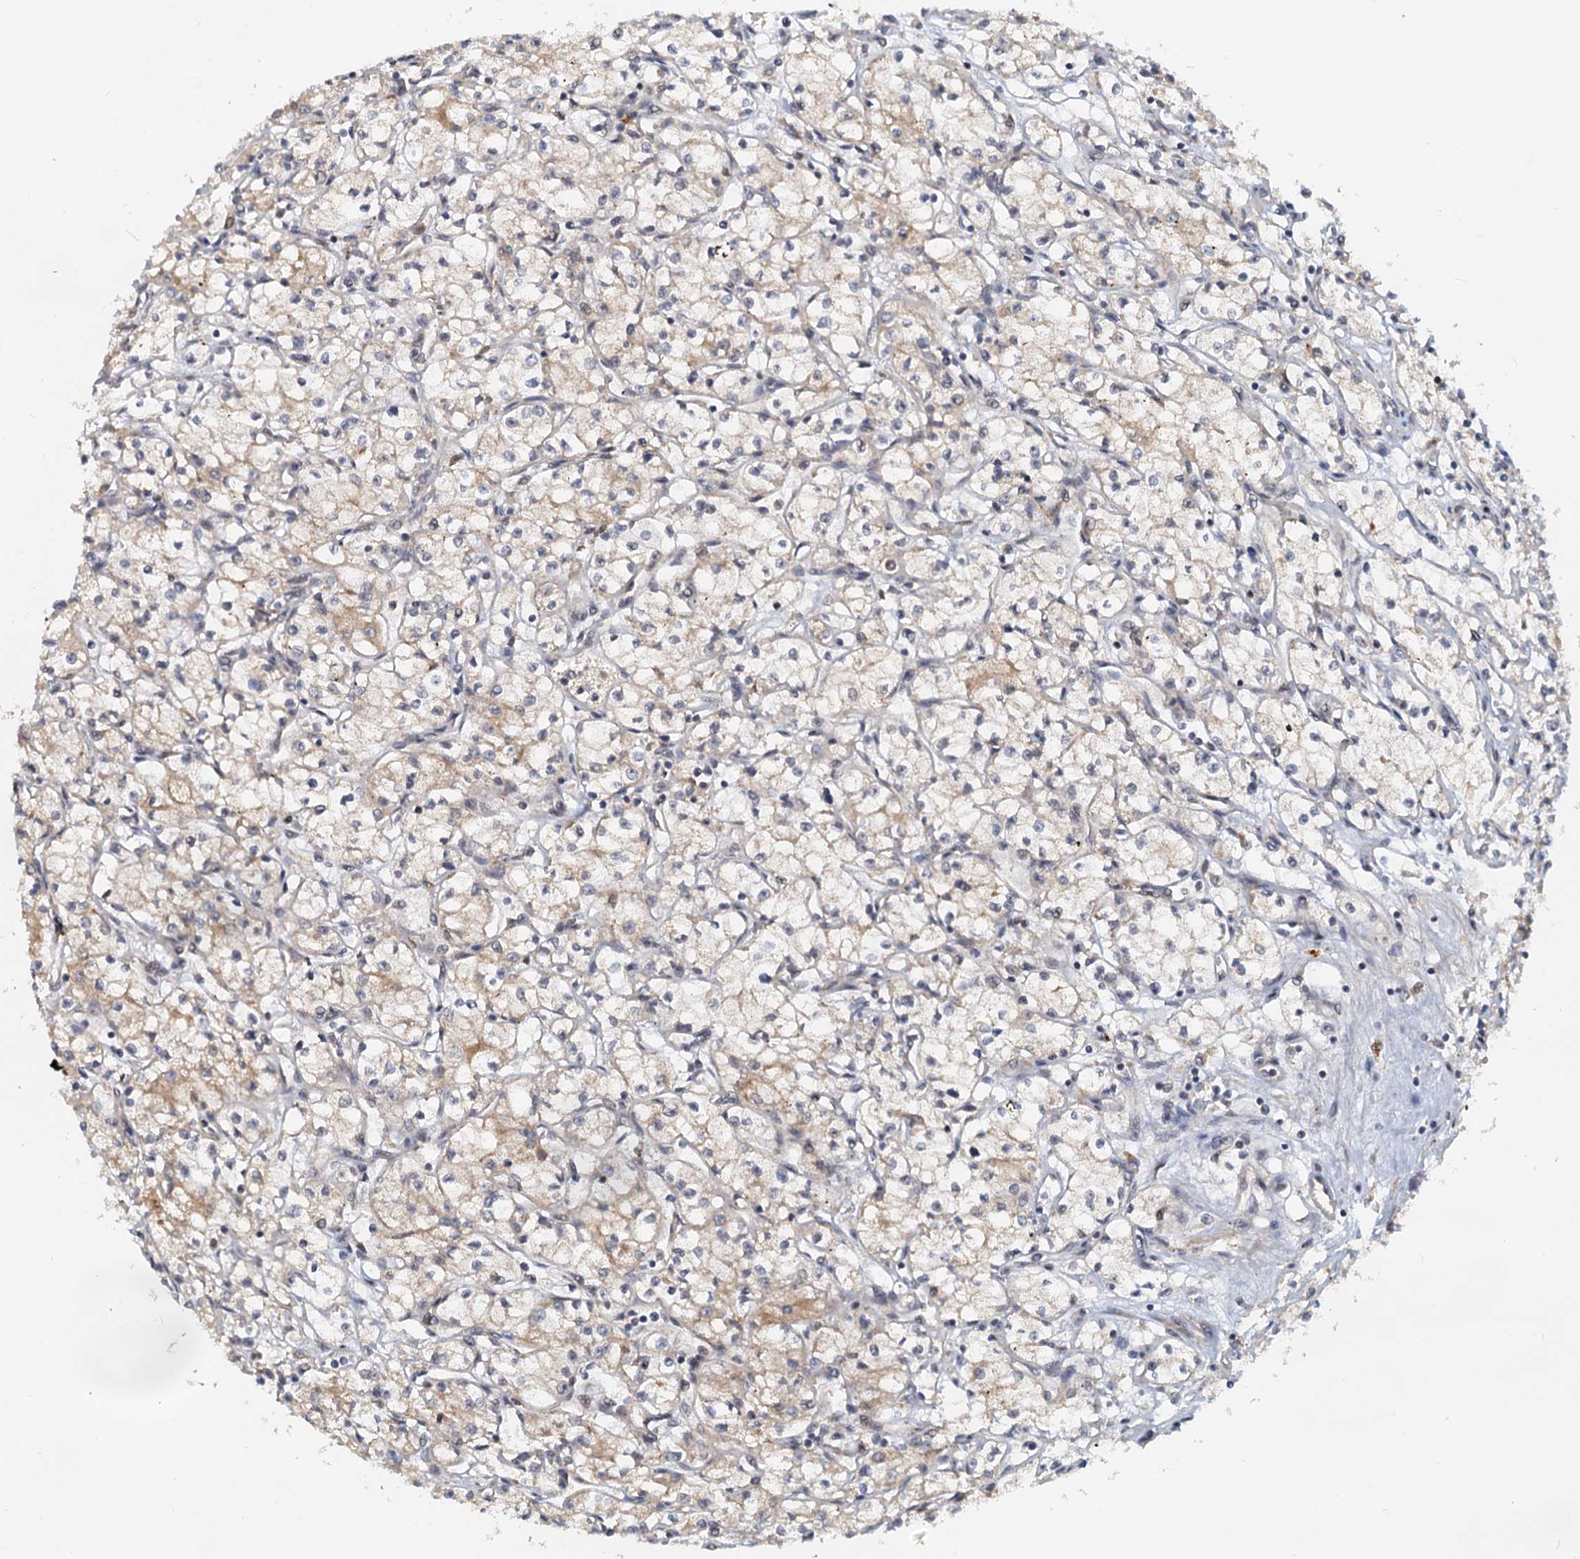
{"staining": {"intensity": "weak", "quantity": "<25%", "location": "cytoplasmic/membranous"}, "tissue": "renal cancer", "cell_type": "Tumor cells", "image_type": "cancer", "snomed": [{"axis": "morphology", "description": "Adenocarcinoma, NOS"}, {"axis": "topography", "description": "Kidney"}], "caption": "Protein analysis of renal cancer exhibits no significant positivity in tumor cells.", "gene": "TOLLIP", "patient": {"sex": "male", "age": 59}}